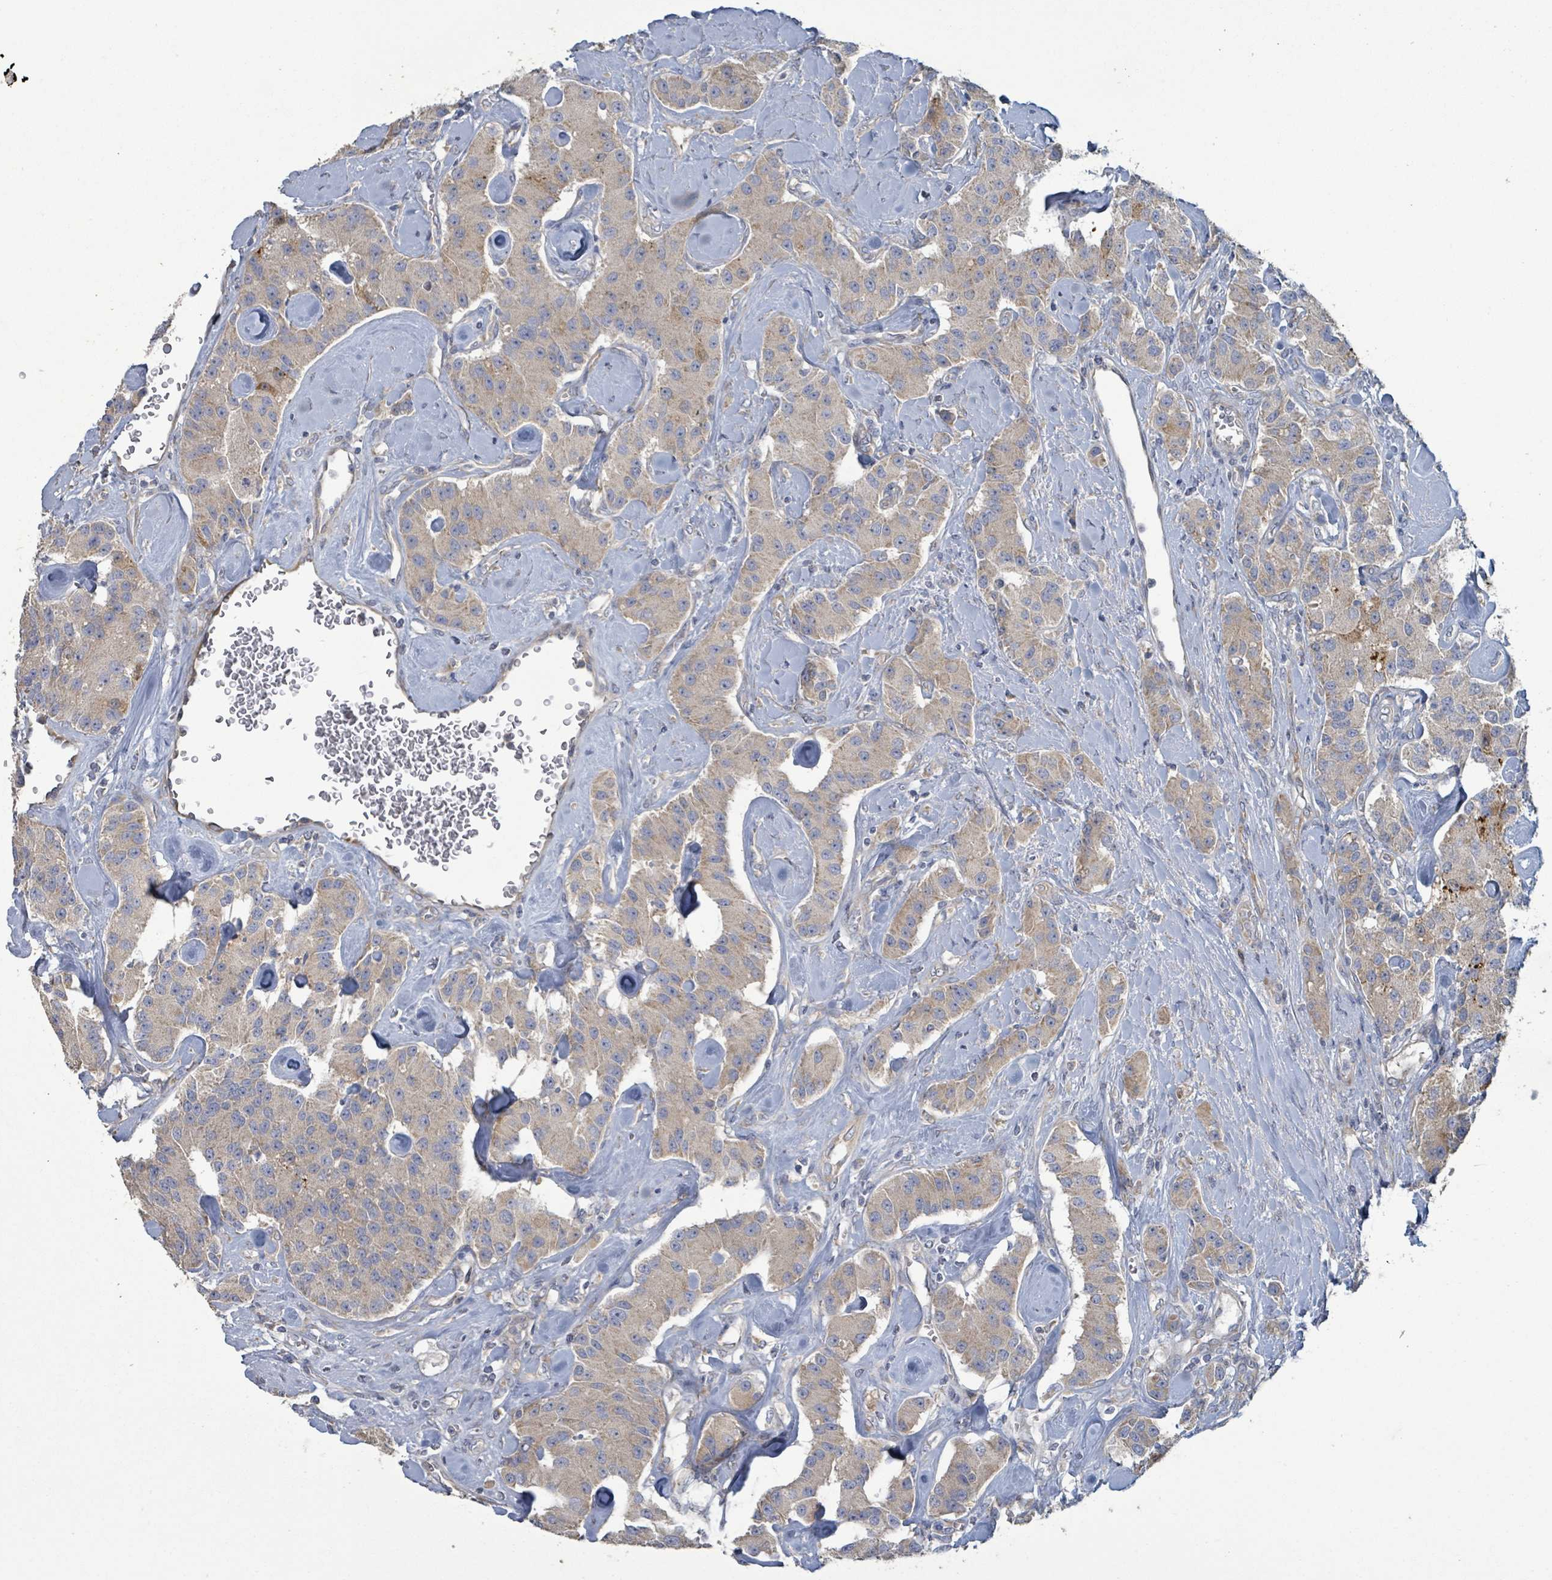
{"staining": {"intensity": "weak", "quantity": ">75%", "location": "cytoplasmic/membranous"}, "tissue": "carcinoid", "cell_type": "Tumor cells", "image_type": "cancer", "snomed": [{"axis": "morphology", "description": "Carcinoid, malignant, NOS"}, {"axis": "topography", "description": "Pancreas"}], "caption": "A photomicrograph of carcinoid stained for a protein shows weak cytoplasmic/membranous brown staining in tumor cells. (brown staining indicates protein expression, while blue staining denotes nuclei).", "gene": "RPL32", "patient": {"sex": "male", "age": 41}}